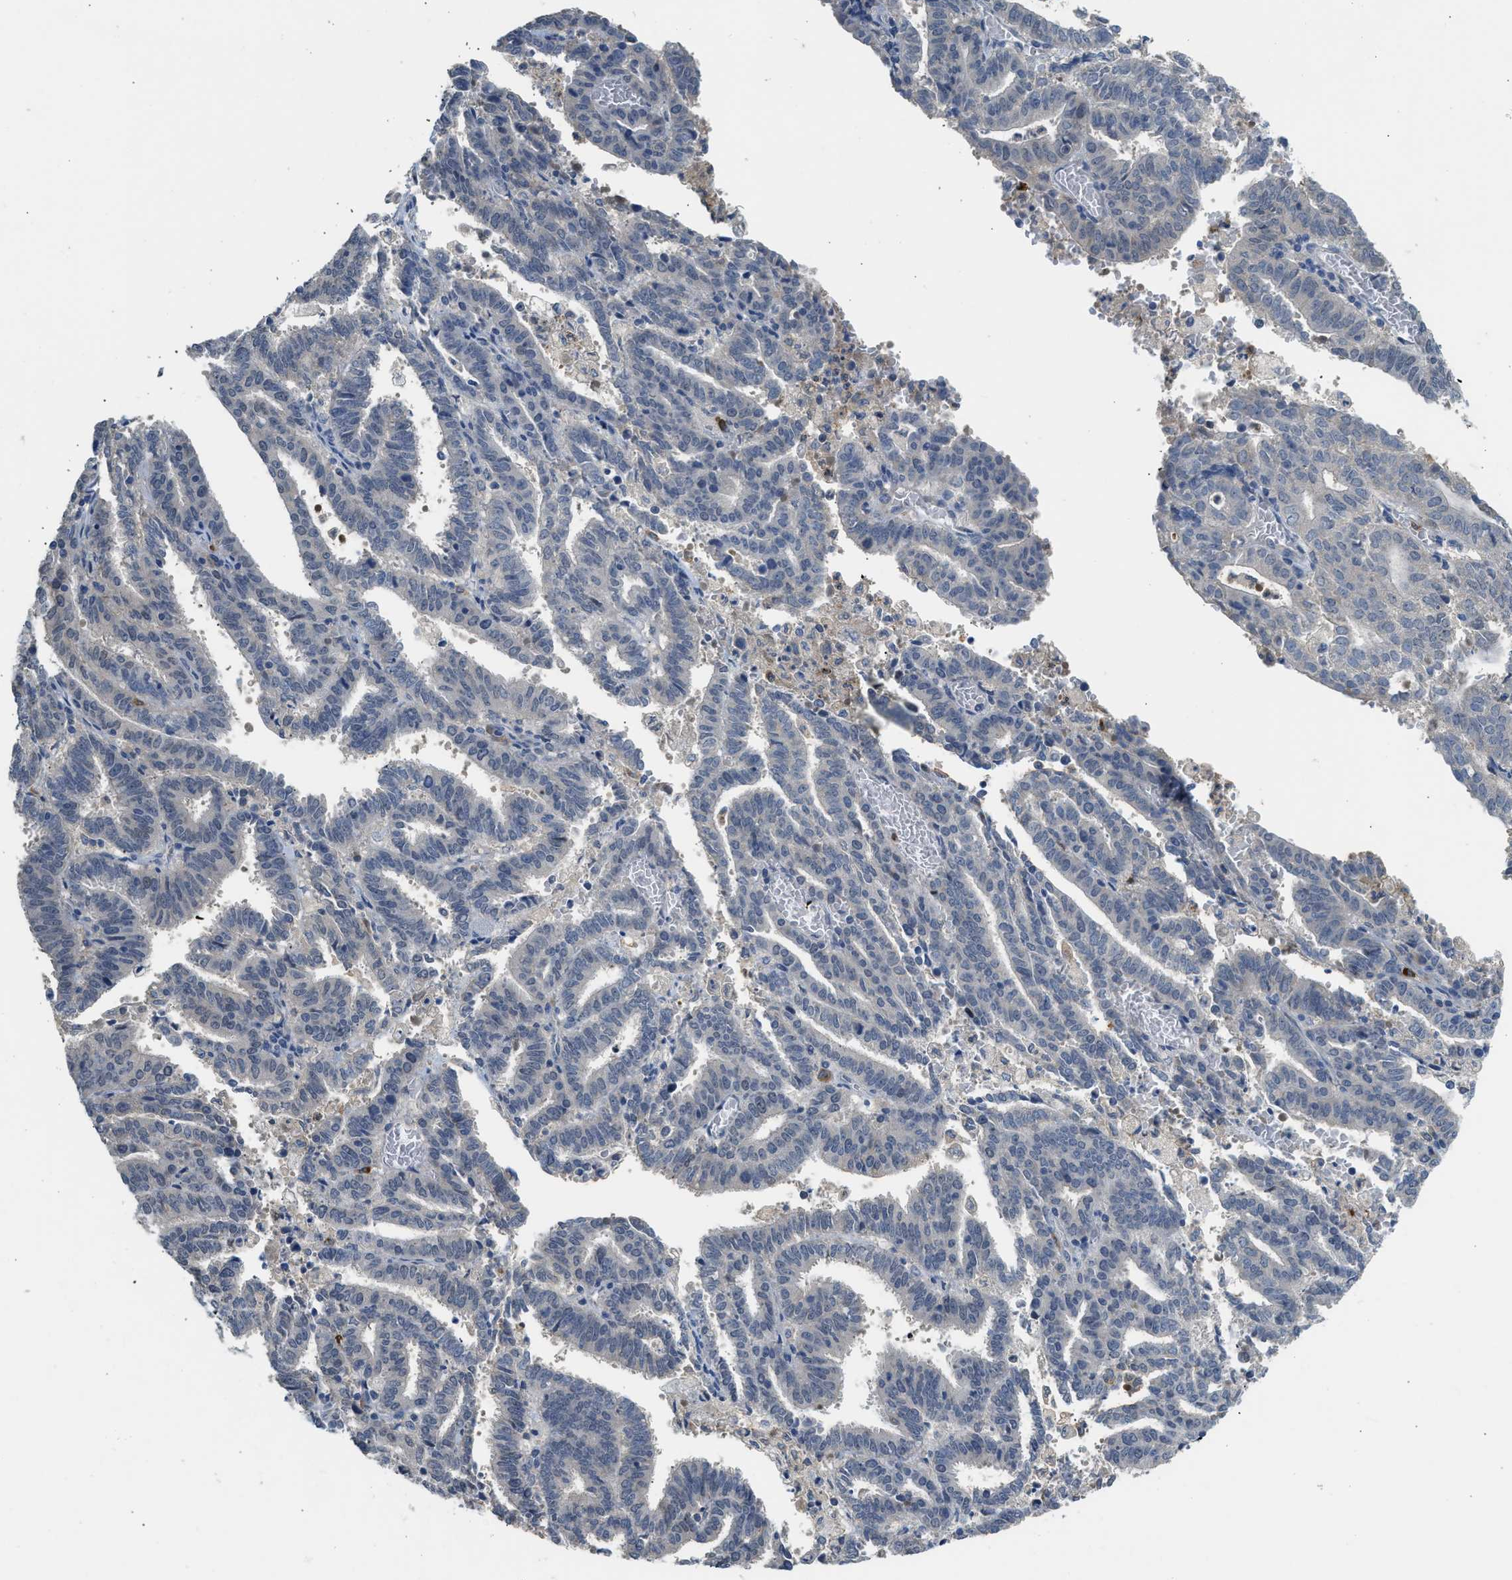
{"staining": {"intensity": "negative", "quantity": "none", "location": "none"}, "tissue": "endometrial cancer", "cell_type": "Tumor cells", "image_type": "cancer", "snomed": [{"axis": "morphology", "description": "Adenocarcinoma, NOS"}, {"axis": "topography", "description": "Uterus"}], "caption": "Immunohistochemistry (IHC) histopathology image of human endometrial cancer stained for a protein (brown), which shows no positivity in tumor cells.", "gene": "RHBDF2", "patient": {"sex": "female", "age": 83}}